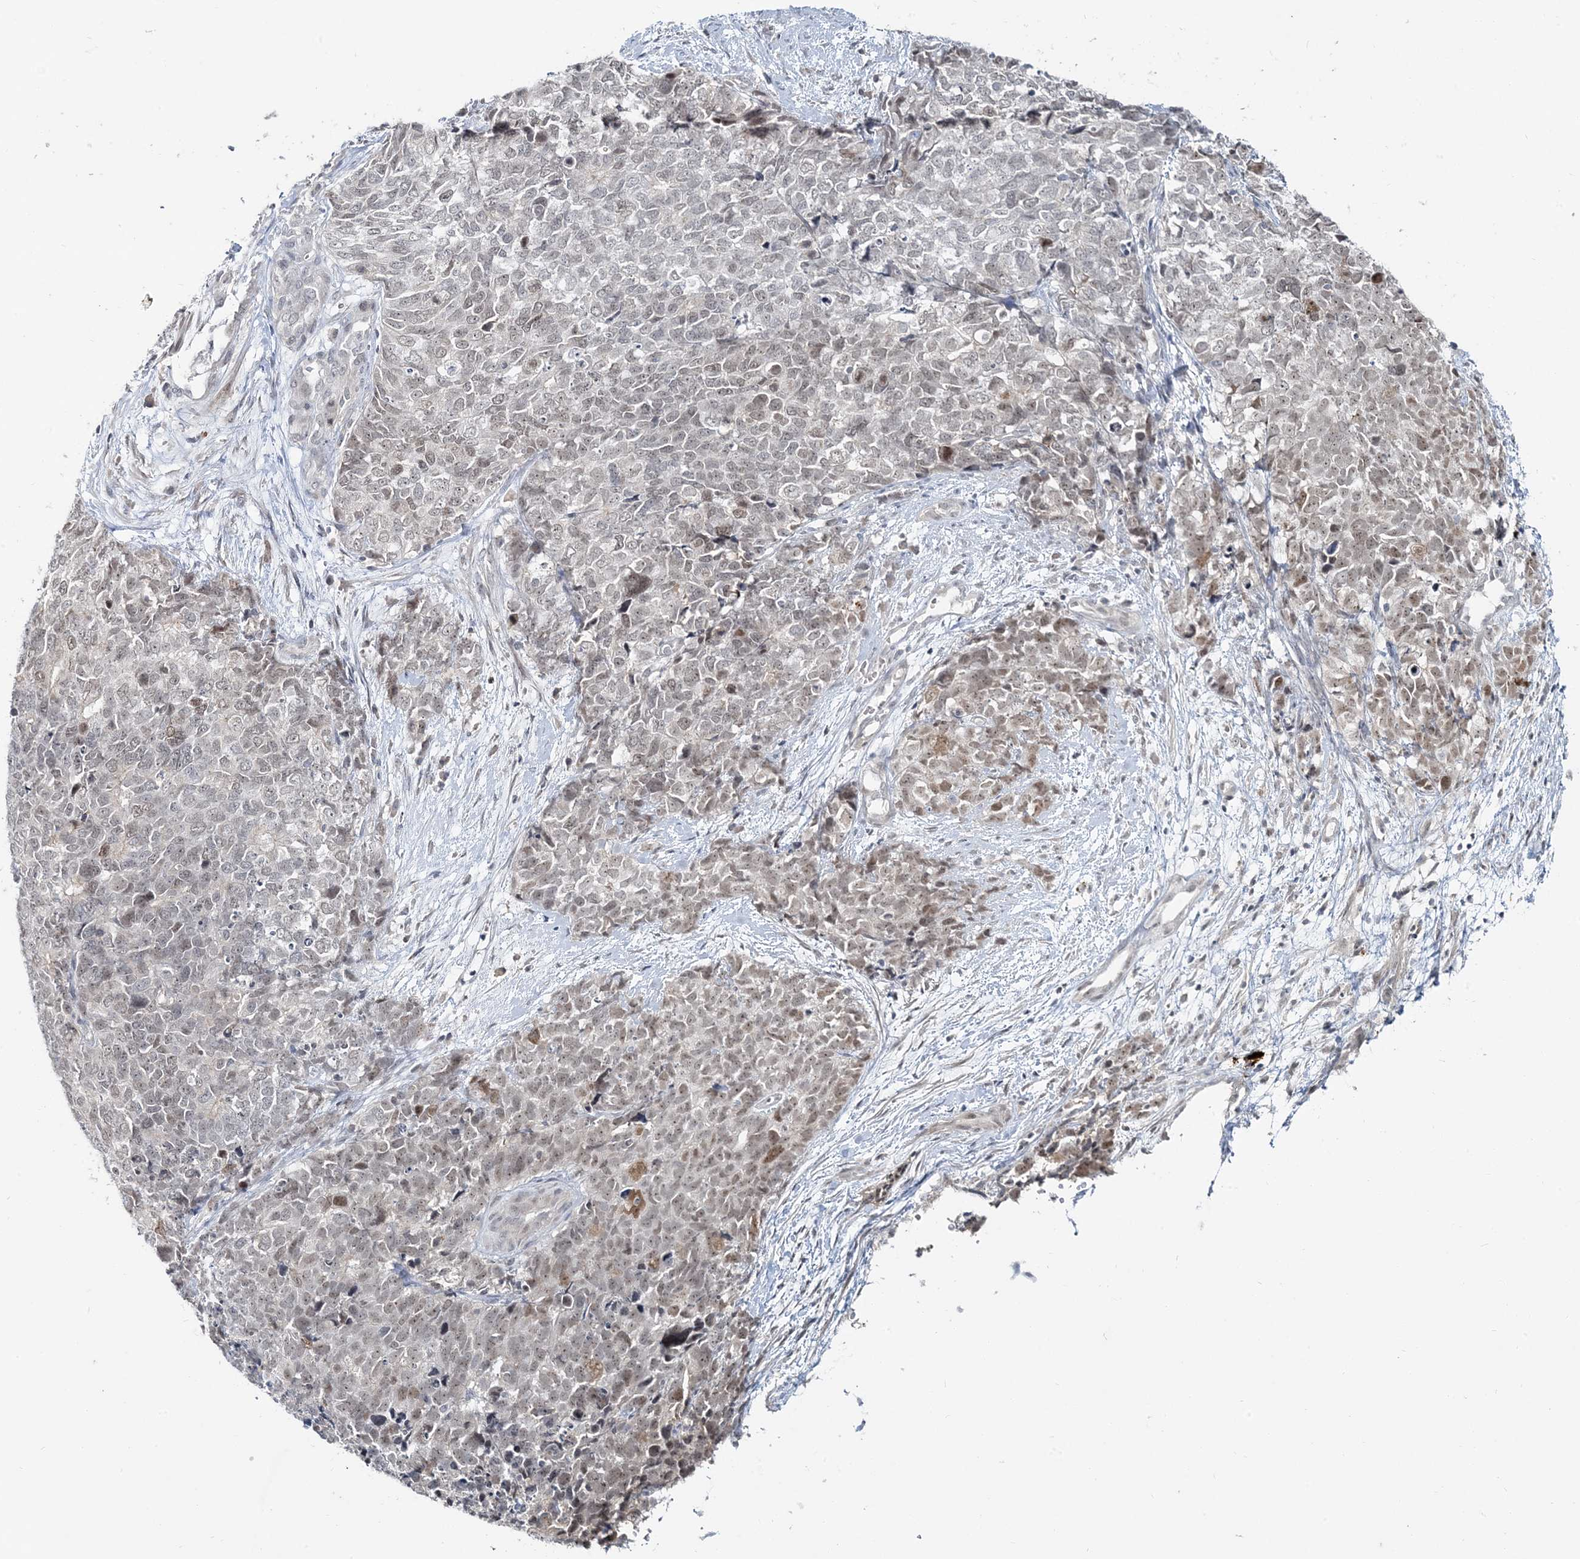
{"staining": {"intensity": "weak", "quantity": "<25%", "location": "cytoplasmic/membranous,nuclear"}, "tissue": "cervical cancer", "cell_type": "Tumor cells", "image_type": "cancer", "snomed": [{"axis": "morphology", "description": "Squamous cell carcinoma, NOS"}, {"axis": "topography", "description": "Cervix"}], "caption": "DAB (3,3'-diaminobenzidine) immunohistochemical staining of human cervical cancer (squamous cell carcinoma) demonstrates no significant expression in tumor cells.", "gene": "LEXM", "patient": {"sex": "female", "age": 63}}